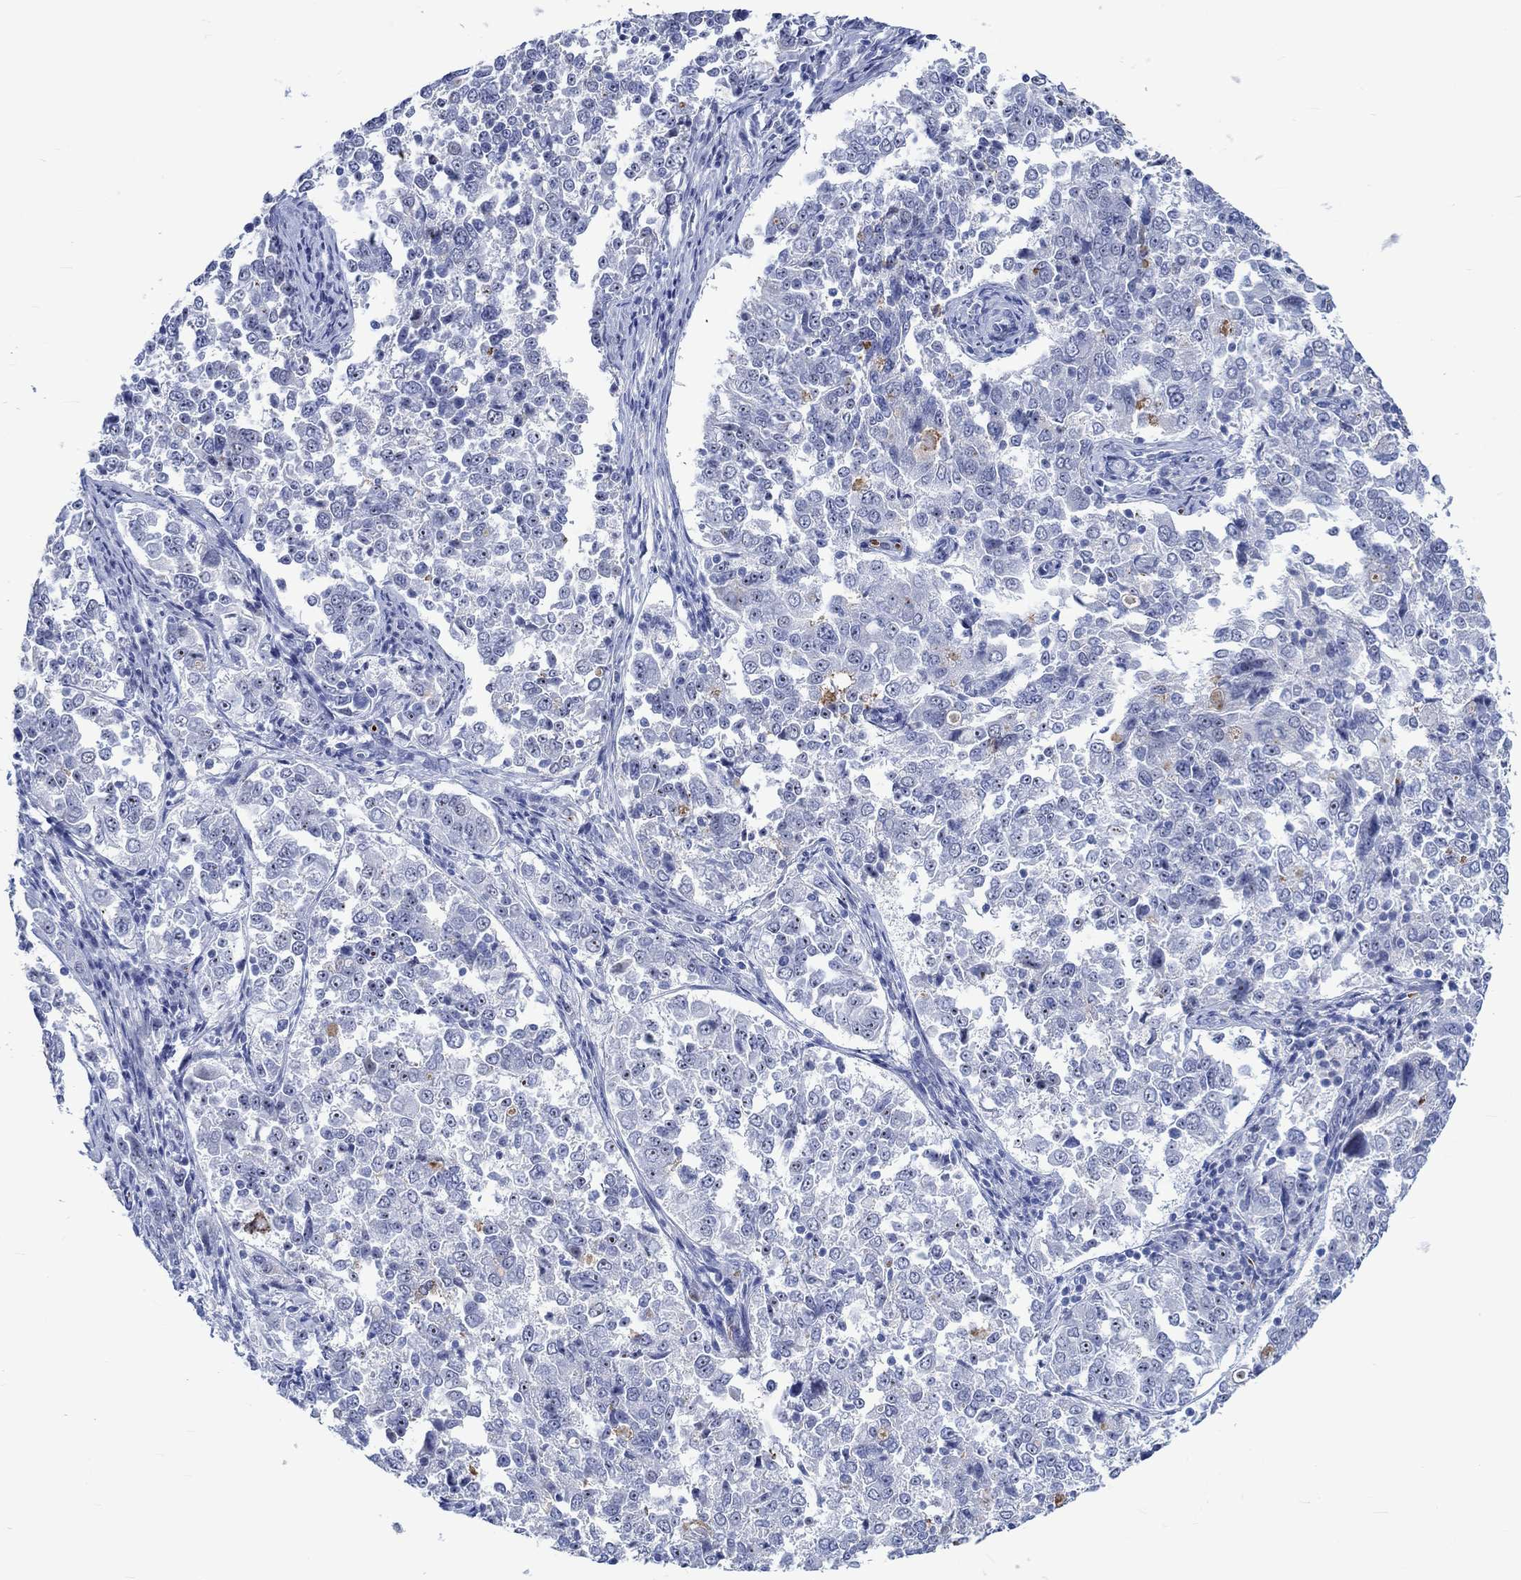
{"staining": {"intensity": "strong", "quantity": "<25%", "location": "nuclear"}, "tissue": "endometrial cancer", "cell_type": "Tumor cells", "image_type": "cancer", "snomed": [{"axis": "morphology", "description": "Adenocarcinoma, NOS"}, {"axis": "topography", "description": "Endometrium"}], "caption": "Endometrial cancer stained with DAB immunohistochemistry (IHC) demonstrates medium levels of strong nuclear staining in about <25% of tumor cells.", "gene": "ZNF446", "patient": {"sex": "female", "age": 43}}